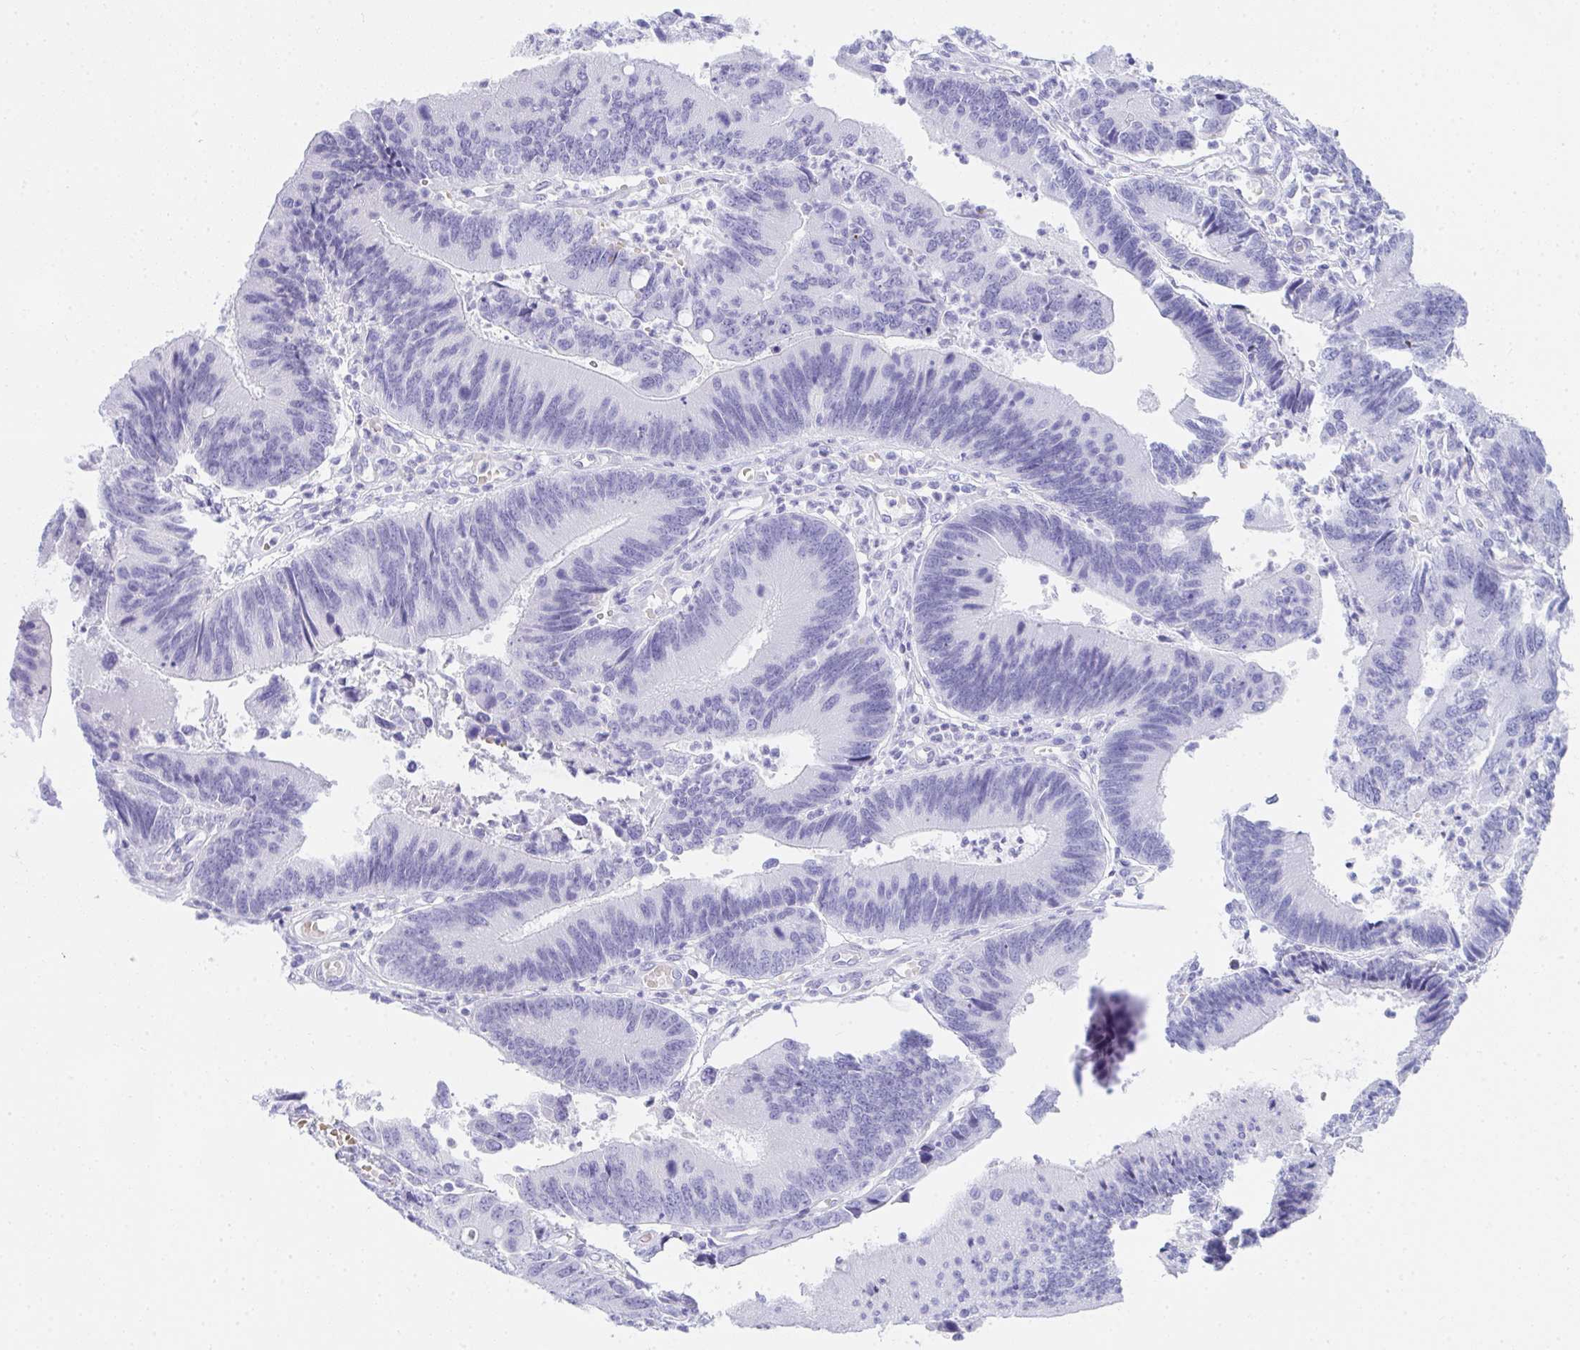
{"staining": {"intensity": "negative", "quantity": "none", "location": "none"}, "tissue": "colorectal cancer", "cell_type": "Tumor cells", "image_type": "cancer", "snomed": [{"axis": "morphology", "description": "Adenocarcinoma, NOS"}, {"axis": "topography", "description": "Colon"}], "caption": "Image shows no significant protein staining in tumor cells of colorectal cancer.", "gene": "ZNF182", "patient": {"sex": "female", "age": 67}}